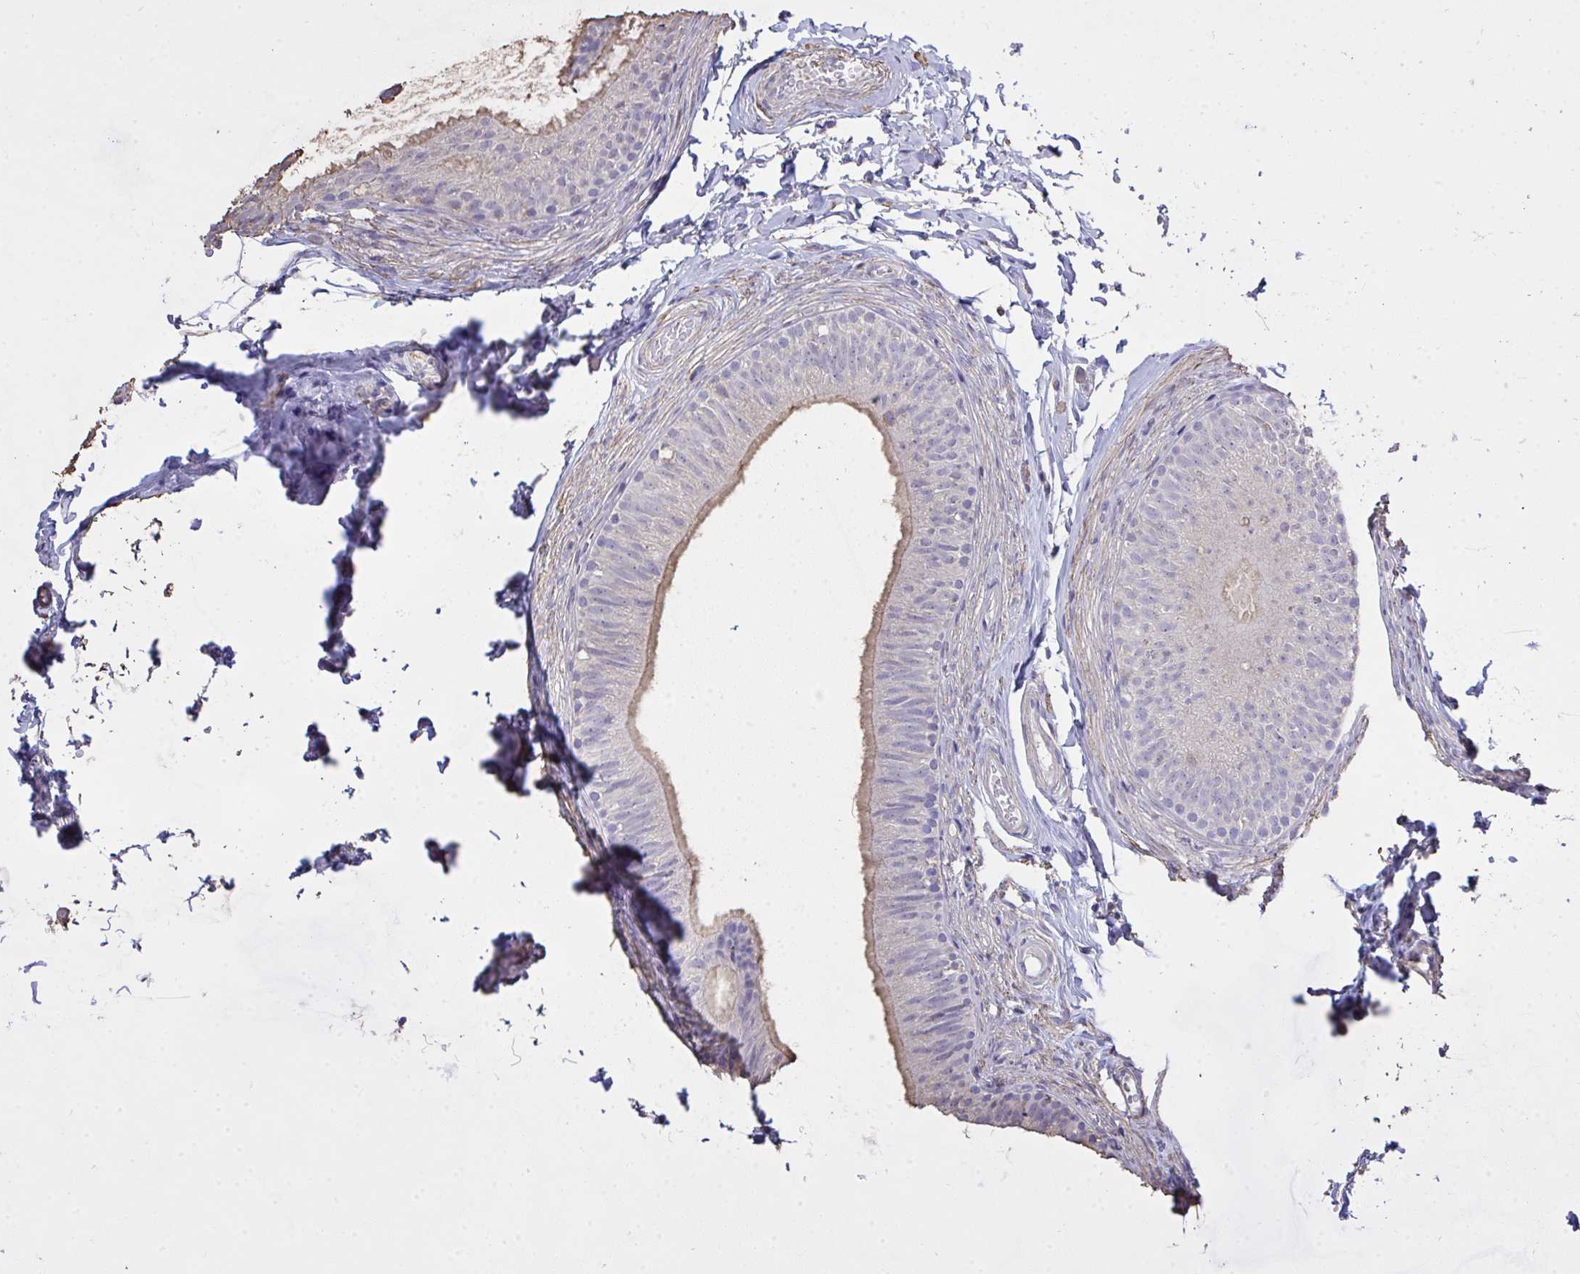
{"staining": {"intensity": "moderate", "quantity": "25%-75%", "location": "cytoplasmic/membranous"}, "tissue": "epididymis", "cell_type": "Glandular cells", "image_type": "normal", "snomed": [{"axis": "morphology", "description": "Normal tissue, NOS"}, {"axis": "topography", "description": "Epididymis, spermatic cord, NOS"}, {"axis": "topography", "description": "Epididymis"}, {"axis": "topography", "description": "Peripheral nerve tissue"}], "caption": "Glandular cells reveal moderate cytoplasmic/membranous staining in approximately 25%-75% of cells in benign epididymis. (Brightfield microscopy of DAB IHC at high magnification).", "gene": "IL23R", "patient": {"sex": "male", "age": 29}}